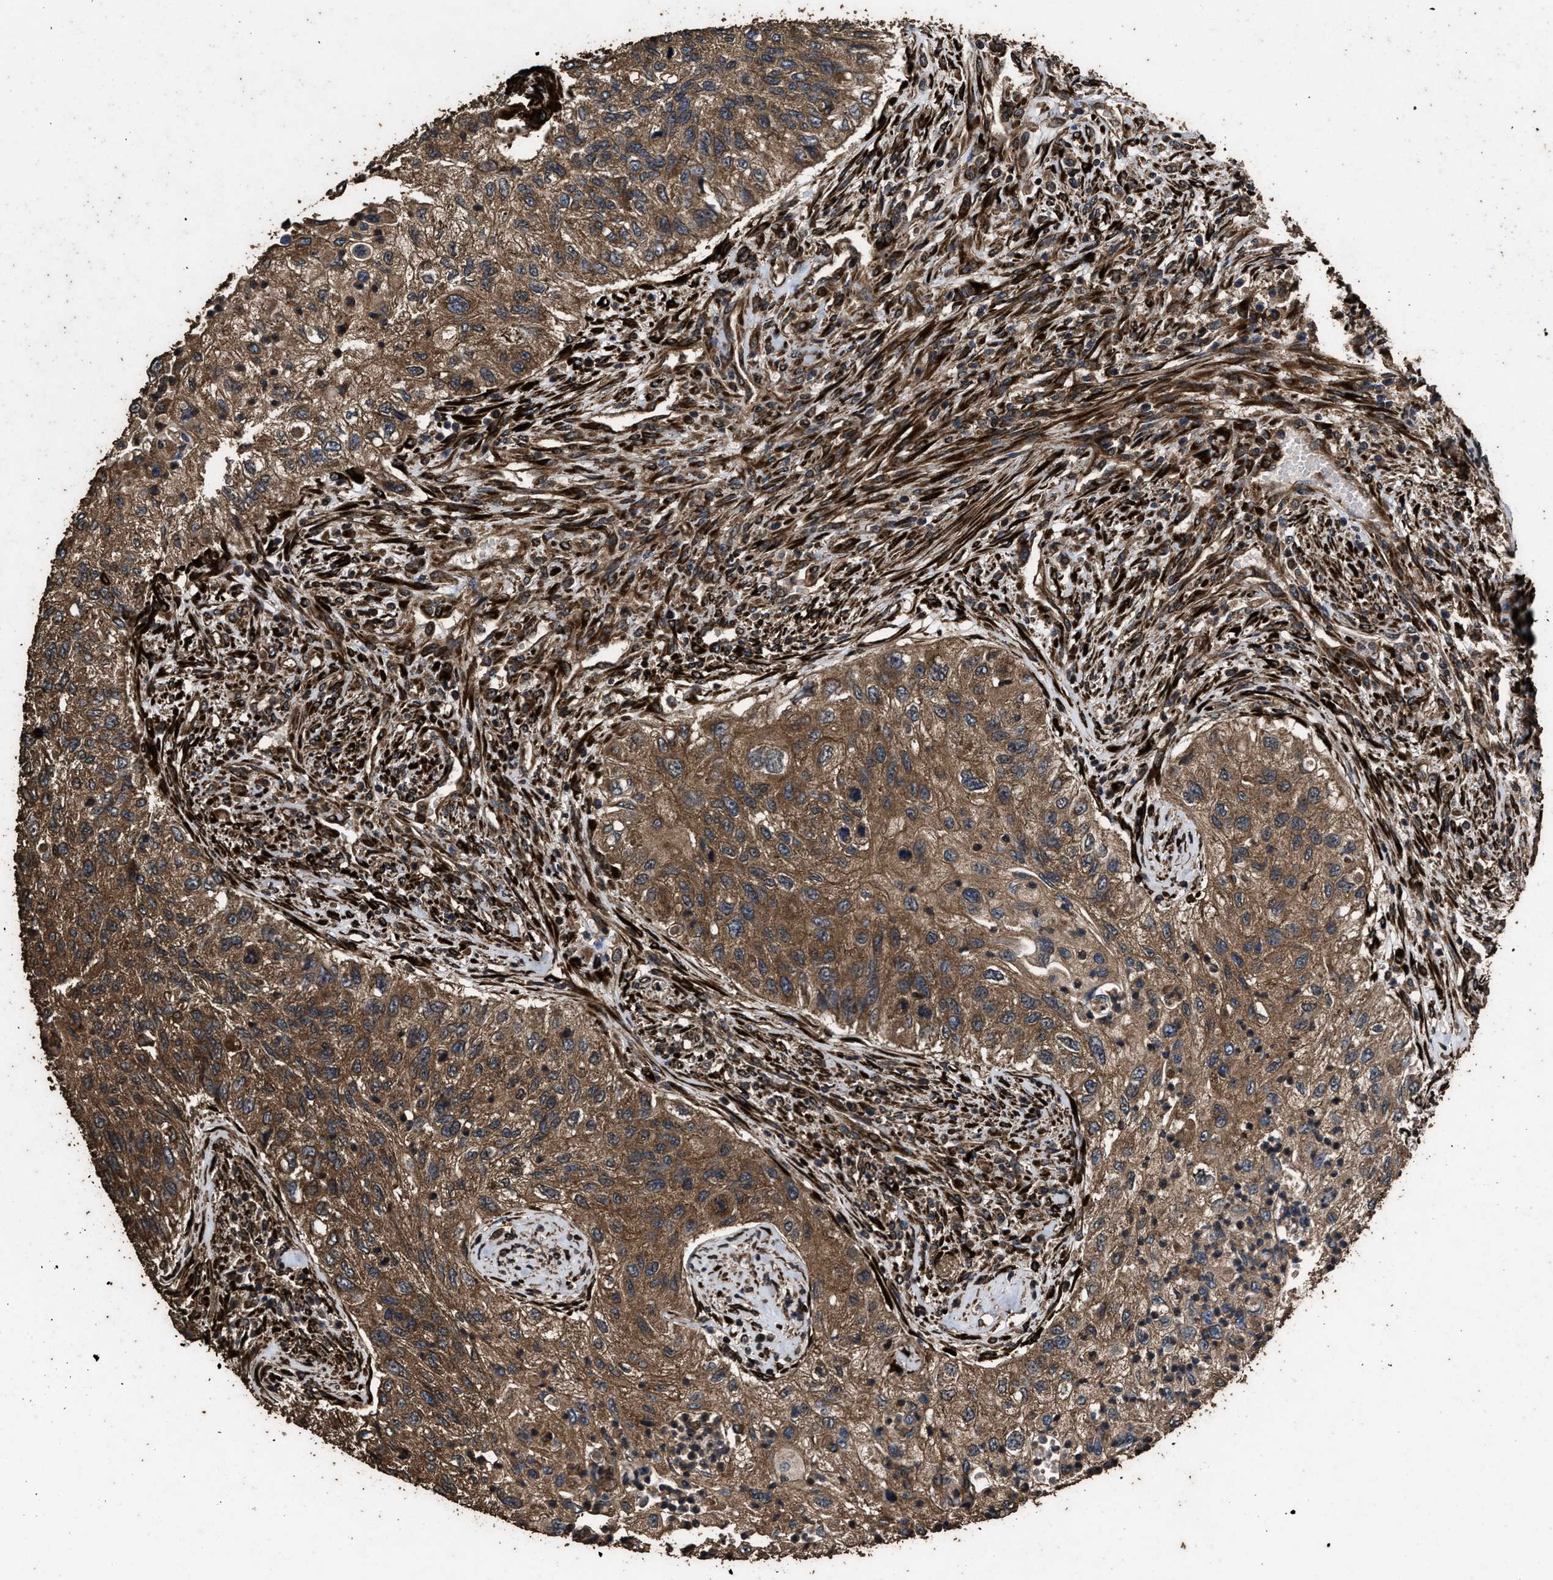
{"staining": {"intensity": "strong", "quantity": ">75%", "location": "cytoplasmic/membranous"}, "tissue": "urothelial cancer", "cell_type": "Tumor cells", "image_type": "cancer", "snomed": [{"axis": "morphology", "description": "Urothelial carcinoma, High grade"}, {"axis": "topography", "description": "Urinary bladder"}], "caption": "This histopathology image shows IHC staining of high-grade urothelial carcinoma, with high strong cytoplasmic/membranous positivity in approximately >75% of tumor cells.", "gene": "ZMYND19", "patient": {"sex": "female", "age": 60}}